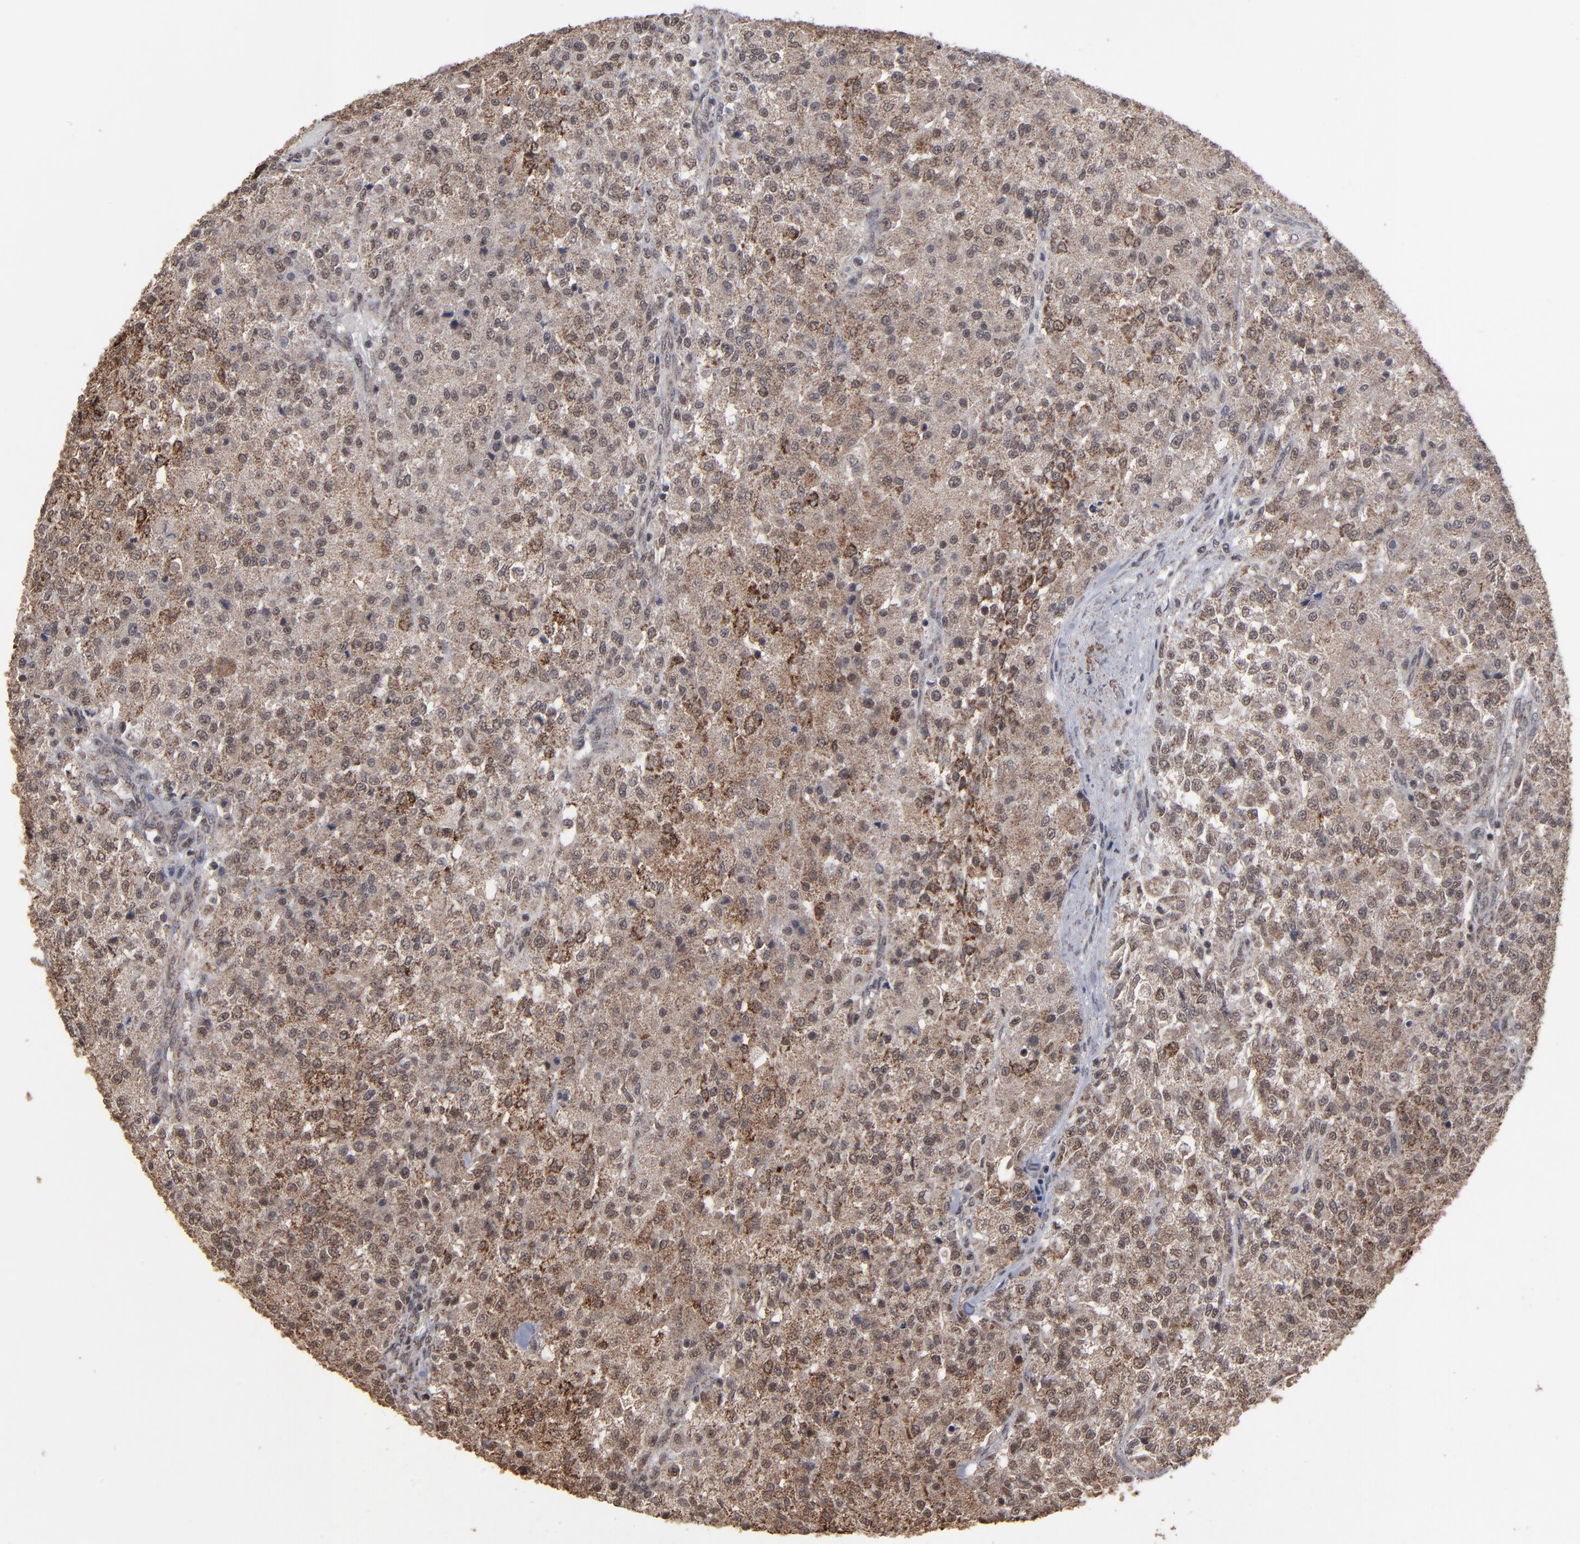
{"staining": {"intensity": "moderate", "quantity": ">75%", "location": "cytoplasmic/membranous"}, "tissue": "testis cancer", "cell_type": "Tumor cells", "image_type": "cancer", "snomed": [{"axis": "morphology", "description": "Seminoma, NOS"}, {"axis": "topography", "description": "Testis"}], "caption": "Seminoma (testis) was stained to show a protein in brown. There is medium levels of moderate cytoplasmic/membranous expression in approximately >75% of tumor cells. The staining was performed using DAB (3,3'-diaminobenzidine), with brown indicating positive protein expression. Nuclei are stained blue with hematoxylin.", "gene": "BNIP3", "patient": {"sex": "male", "age": 59}}